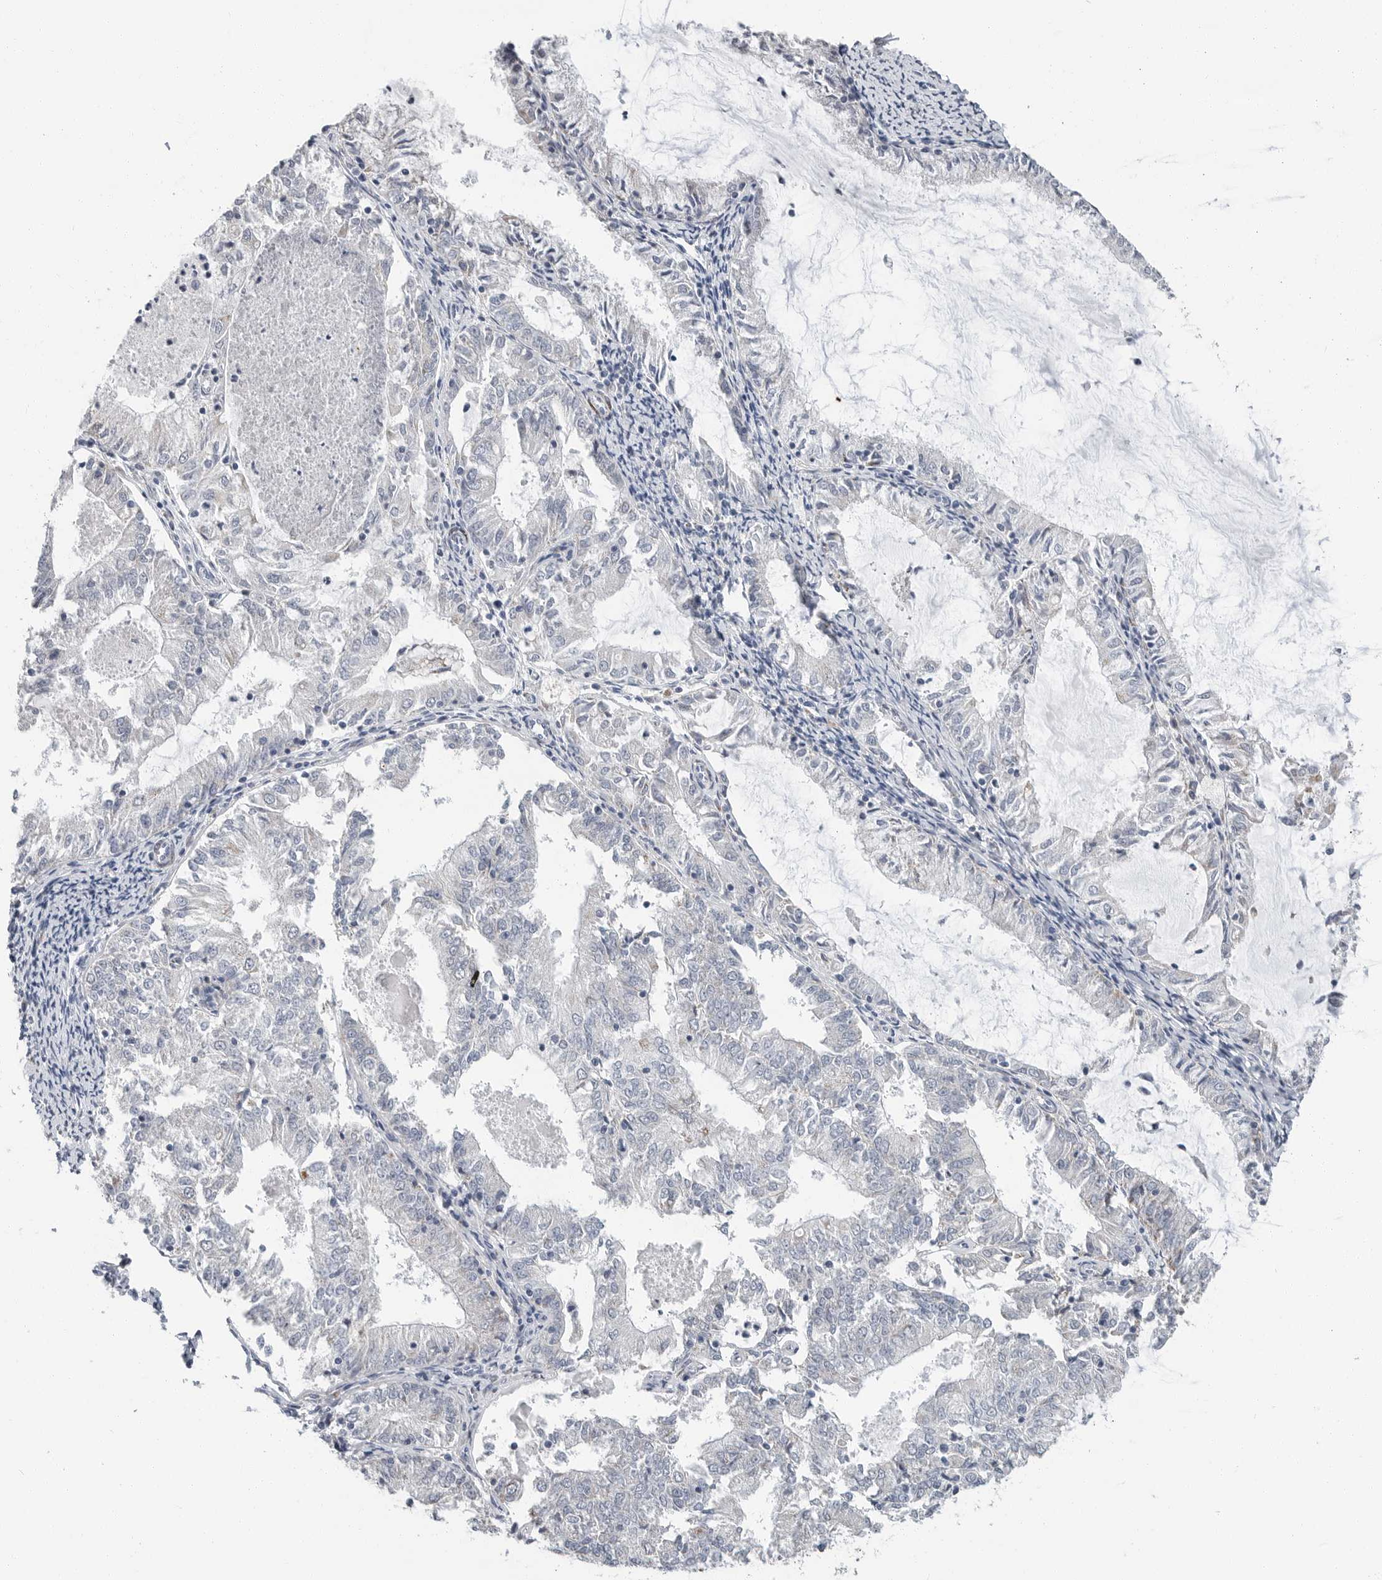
{"staining": {"intensity": "negative", "quantity": "none", "location": "none"}, "tissue": "endometrial cancer", "cell_type": "Tumor cells", "image_type": "cancer", "snomed": [{"axis": "morphology", "description": "Adenocarcinoma, NOS"}, {"axis": "topography", "description": "Endometrium"}], "caption": "Photomicrograph shows no significant protein positivity in tumor cells of endometrial adenocarcinoma.", "gene": "PLN", "patient": {"sex": "female", "age": 57}}